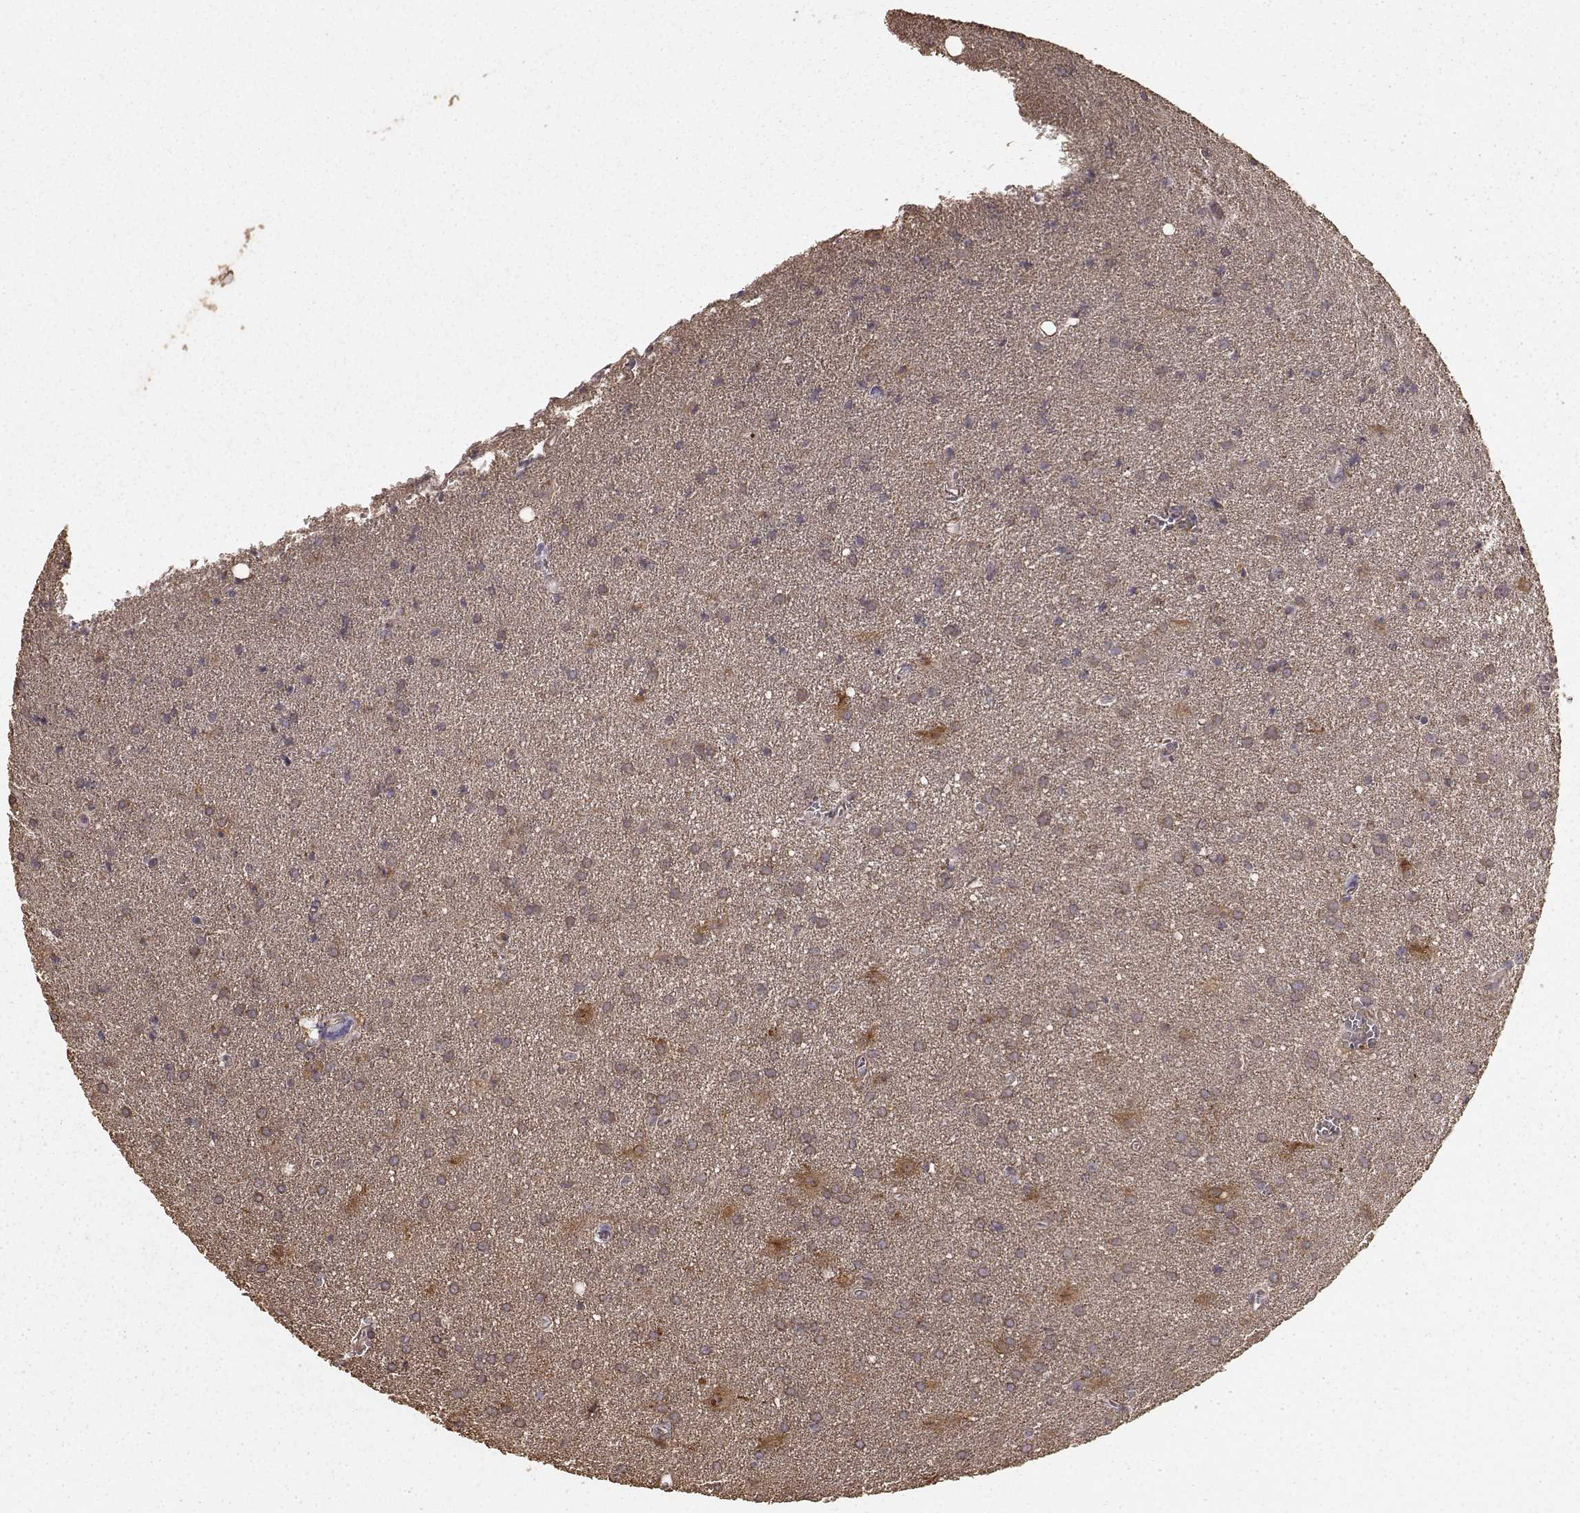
{"staining": {"intensity": "weak", "quantity": ">75%", "location": "cytoplasmic/membranous"}, "tissue": "glioma", "cell_type": "Tumor cells", "image_type": "cancer", "snomed": [{"axis": "morphology", "description": "Glioma, malignant, Low grade"}, {"axis": "topography", "description": "Brain"}], "caption": "The micrograph exhibits immunohistochemical staining of glioma. There is weak cytoplasmic/membranous staining is seen in about >75% of tumor cells.", "gene": "USP15", "patient": {"sex": "male", "age": 58}}